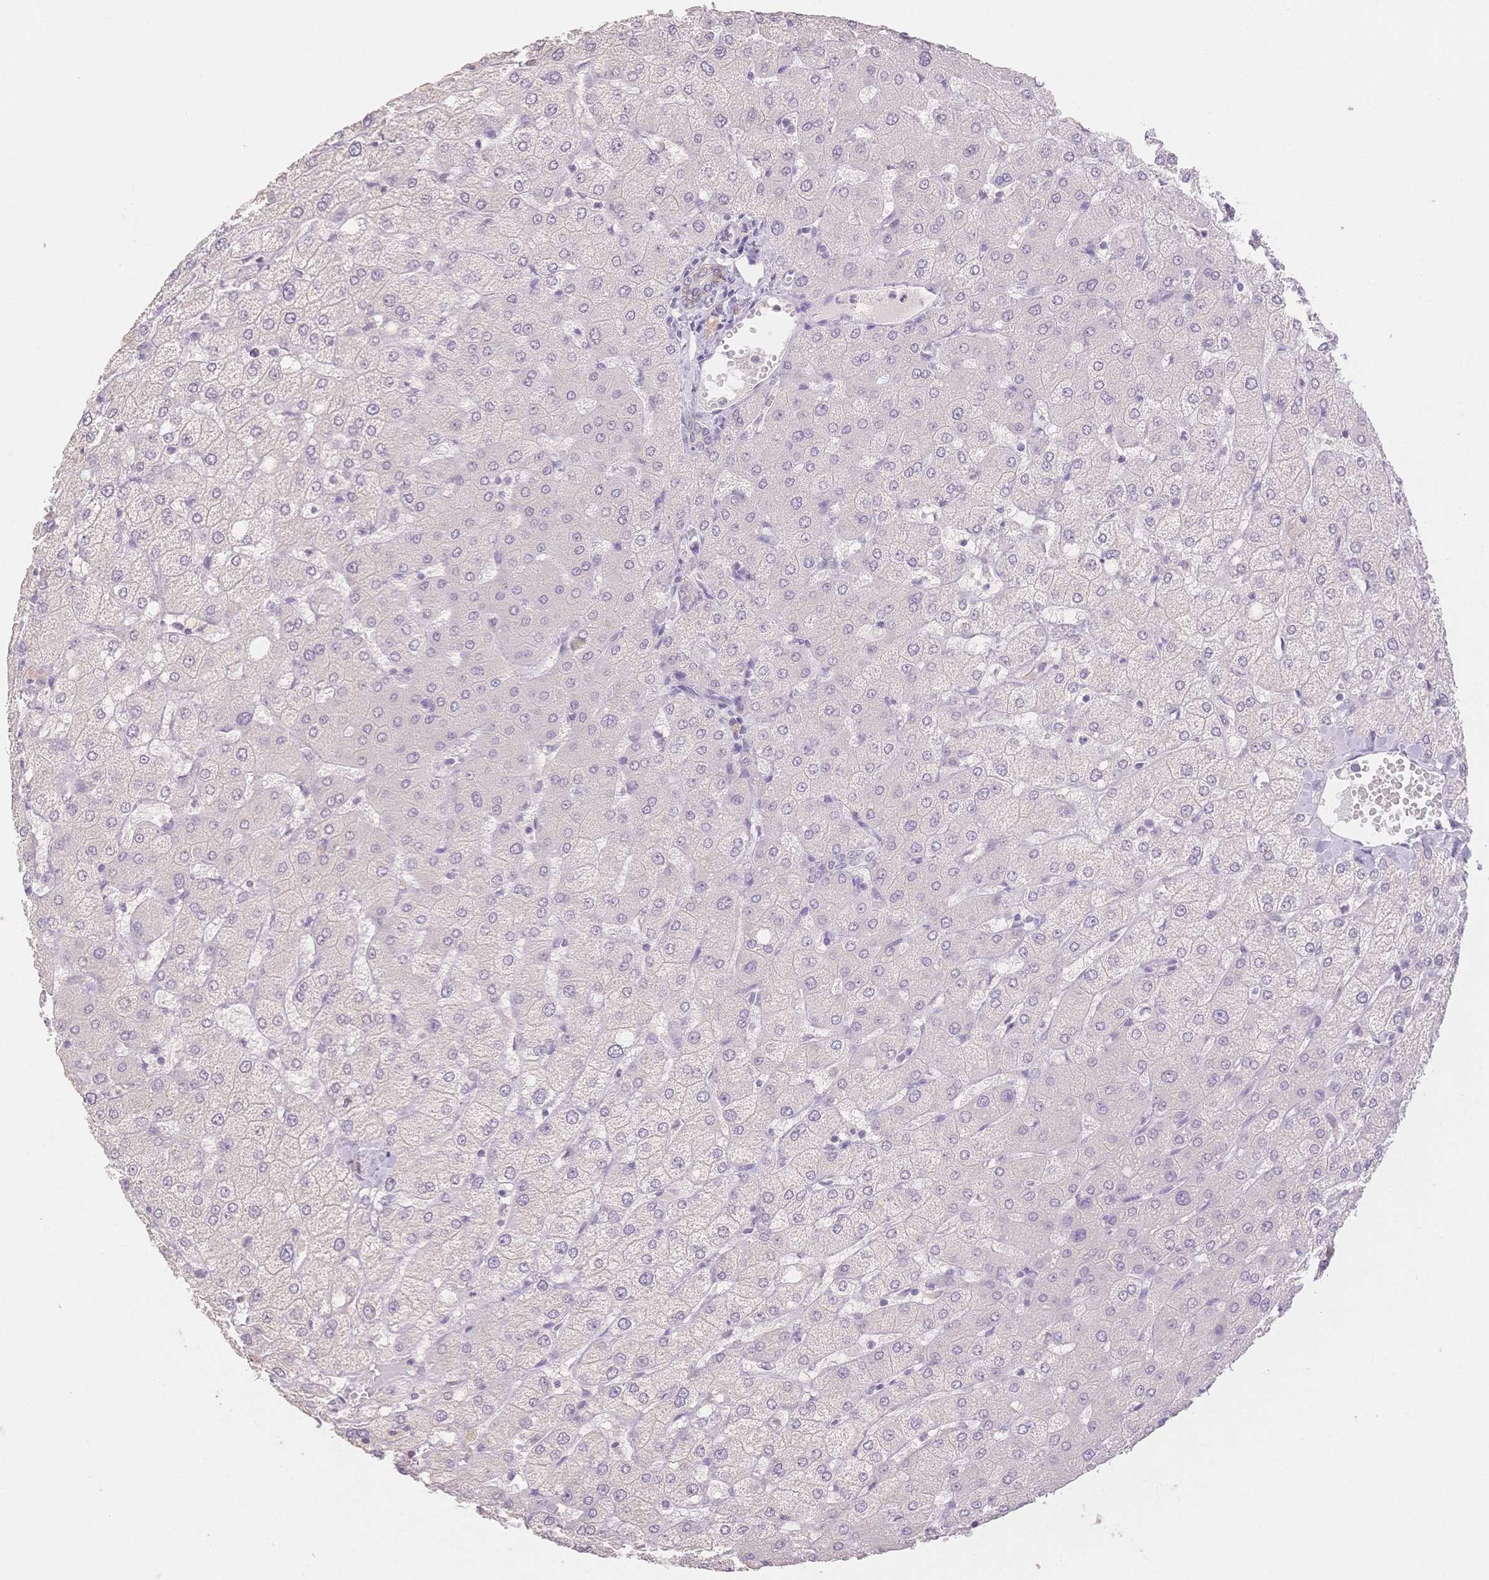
{"staining": {"intensity": "negative", "quantity": "none", "location": "none"}, "tissue": "liver", "cell_type": "Cholangiocytes", "image_type": "normal", "snomed": [{"axis": "morphology", "description": "Normal tissue, NOS"}, {"axis": "topography", "description": "Liver"}], "caption": "The photomicrograph reveals no significant expression in cholangiocytes of liver.", "gene": "SUV39H2", "patient": {"sex": "female", "age": 54}}